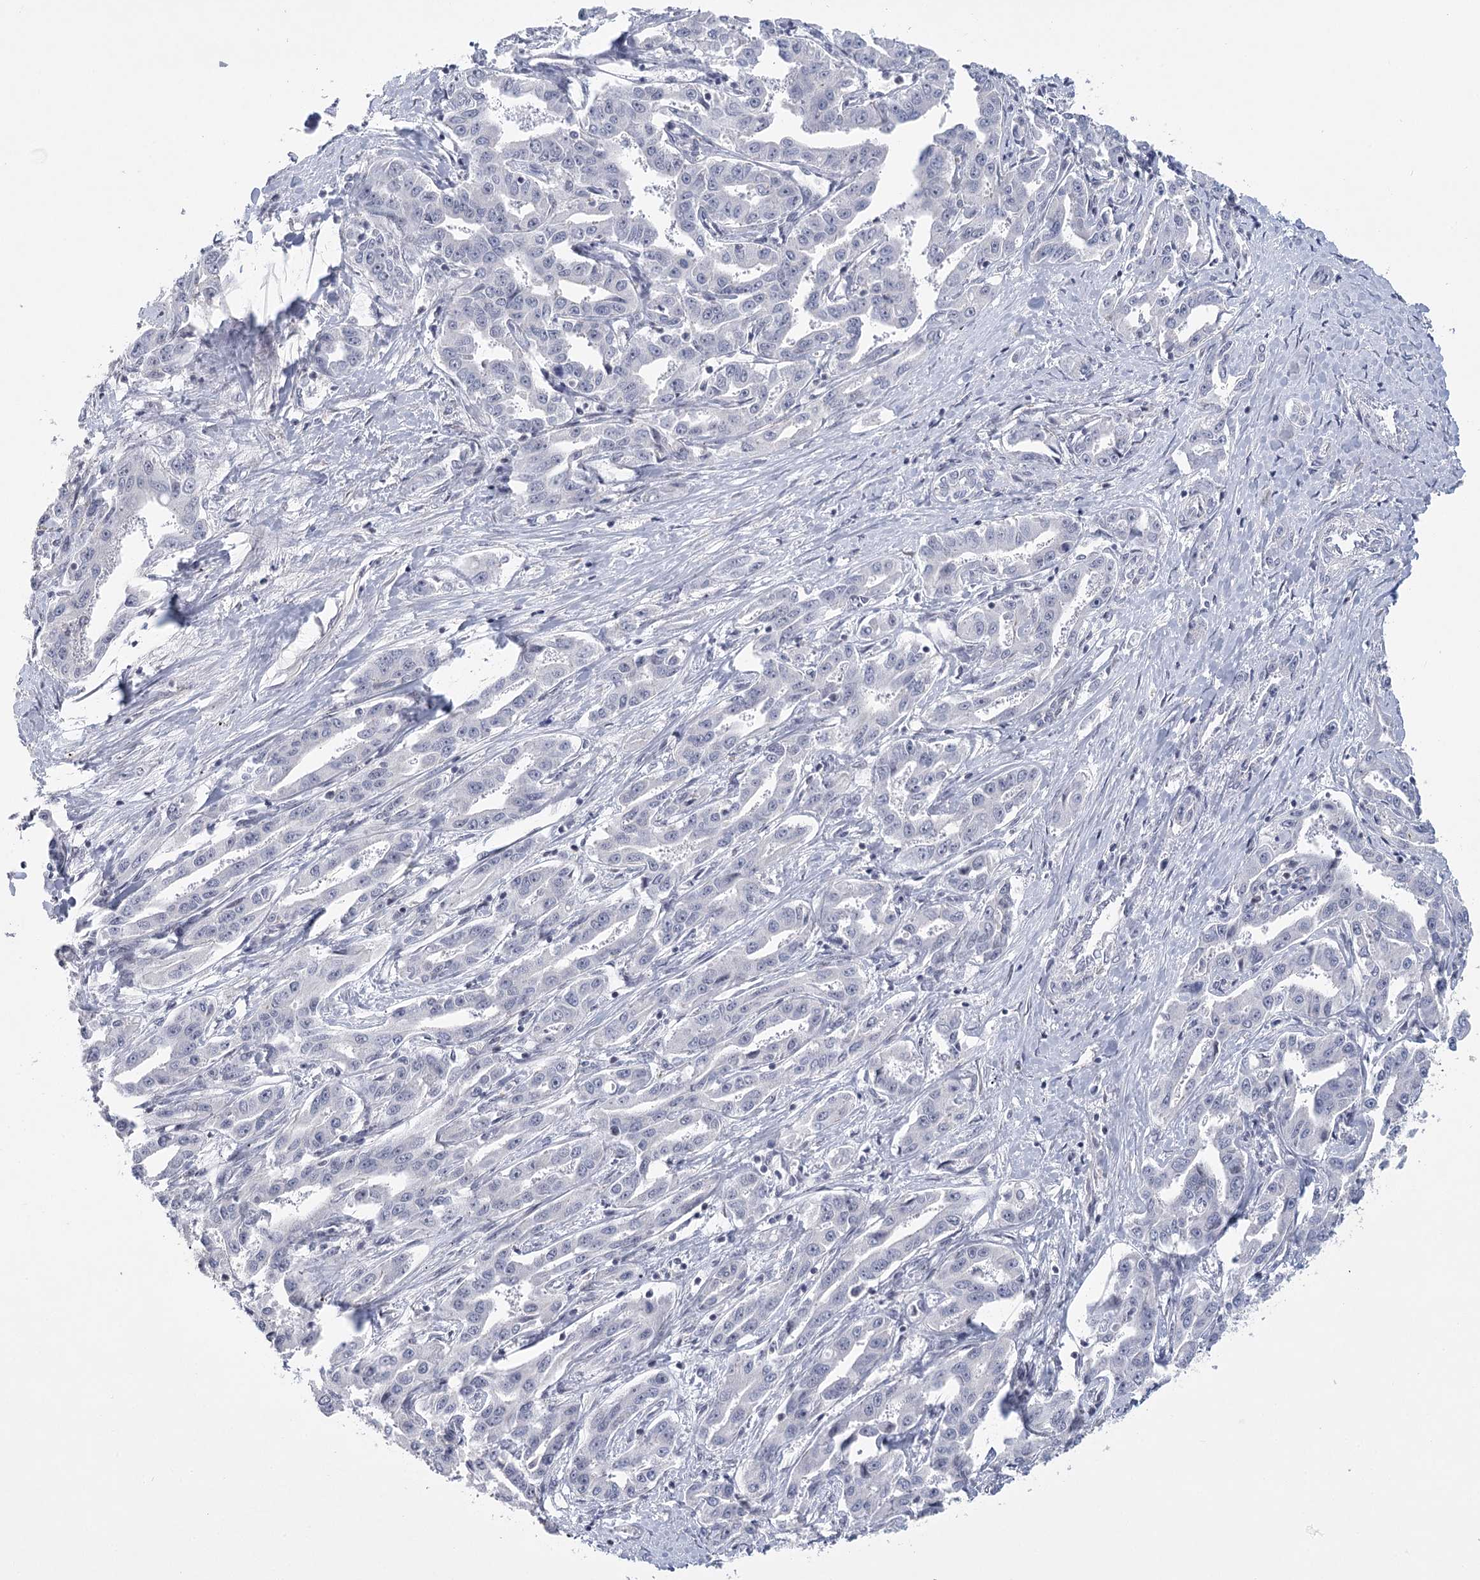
{"staining": {"intensity": "negative", "quantity": "none", "location": "none"}, "tissue": "liver cancer", "cell_type": "Tumor cells", "image_type": "cancer", "snomed": [{"axis": "morphology", "description": "Cholangiocarcinoma"}, {"axis": "topography", "description": "Liver"}], "caption": "A high-resolution micrograph shows immunohistochemistry (IHC) staining of cholangiocarcinoma (liver), which exhibits no significant staining in tumor cells. (Immunohistochemistry, brightfield microscopy, high magnification).", "gene": "FAM76B", "patient": {"sex": "male", "age": 59}}